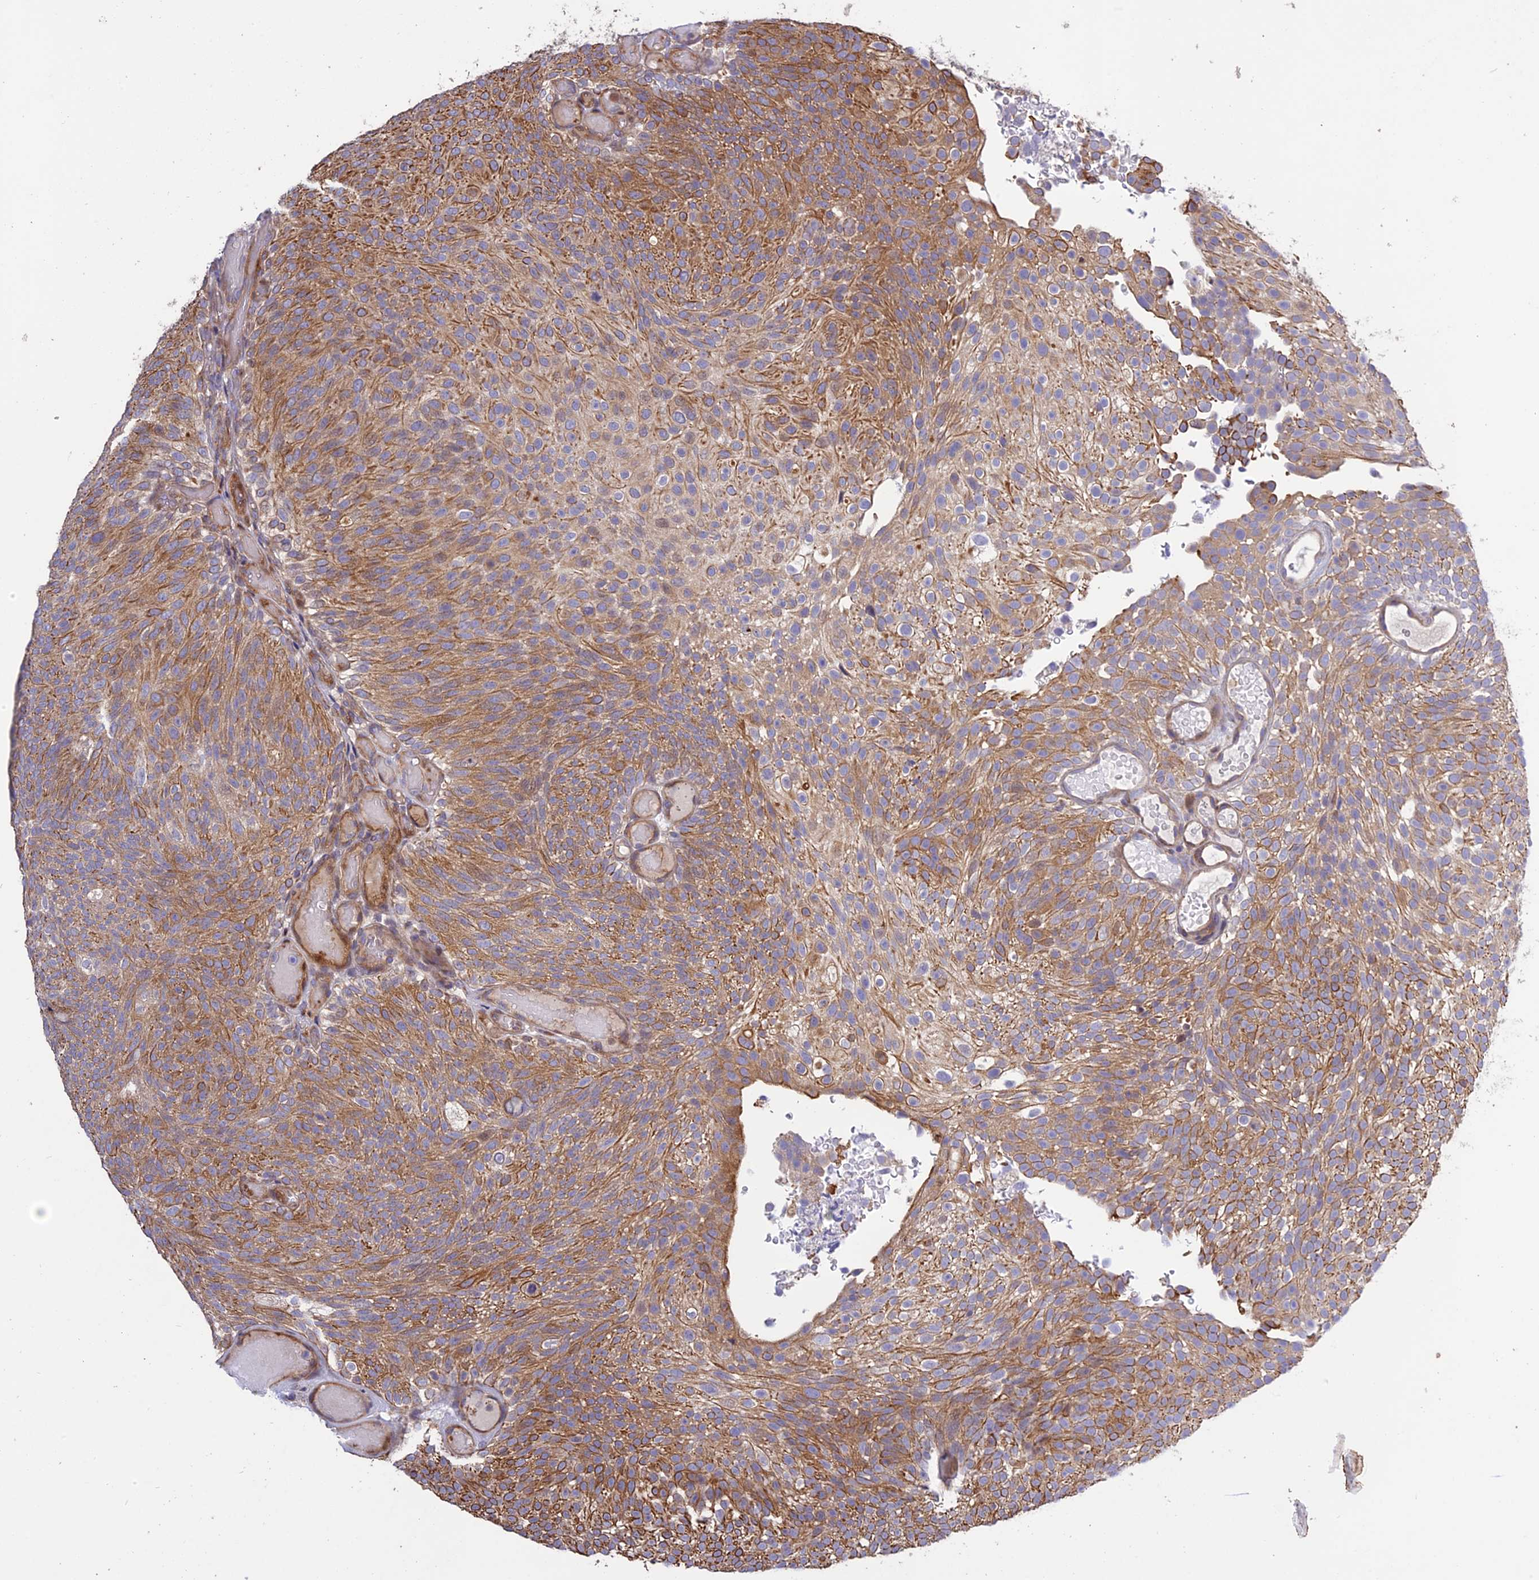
{"staining": {"intensity": "moderate", "quantity": ">75%", "location": "cytoplasmic/membranous"}, "tissue": "urothelial cancer", "cell_type": "Tumor cells", "image_type": "cancer", "snomed": [{"axis": "morphology", "description": "Urothelial carcinoma, Low grade"}, {"axis": "topography", "description": "Urinary bladder"}], "caption": "High-power microscopy captured an immunohistochemistry histopathology image of low-grade urothelial carcinoma, revealing moderate cytoplasmic/membranous staining in approximately >75% of tumor cells.", "gene": "SPG21", "patient": {"sex": "male", "age": 78}}